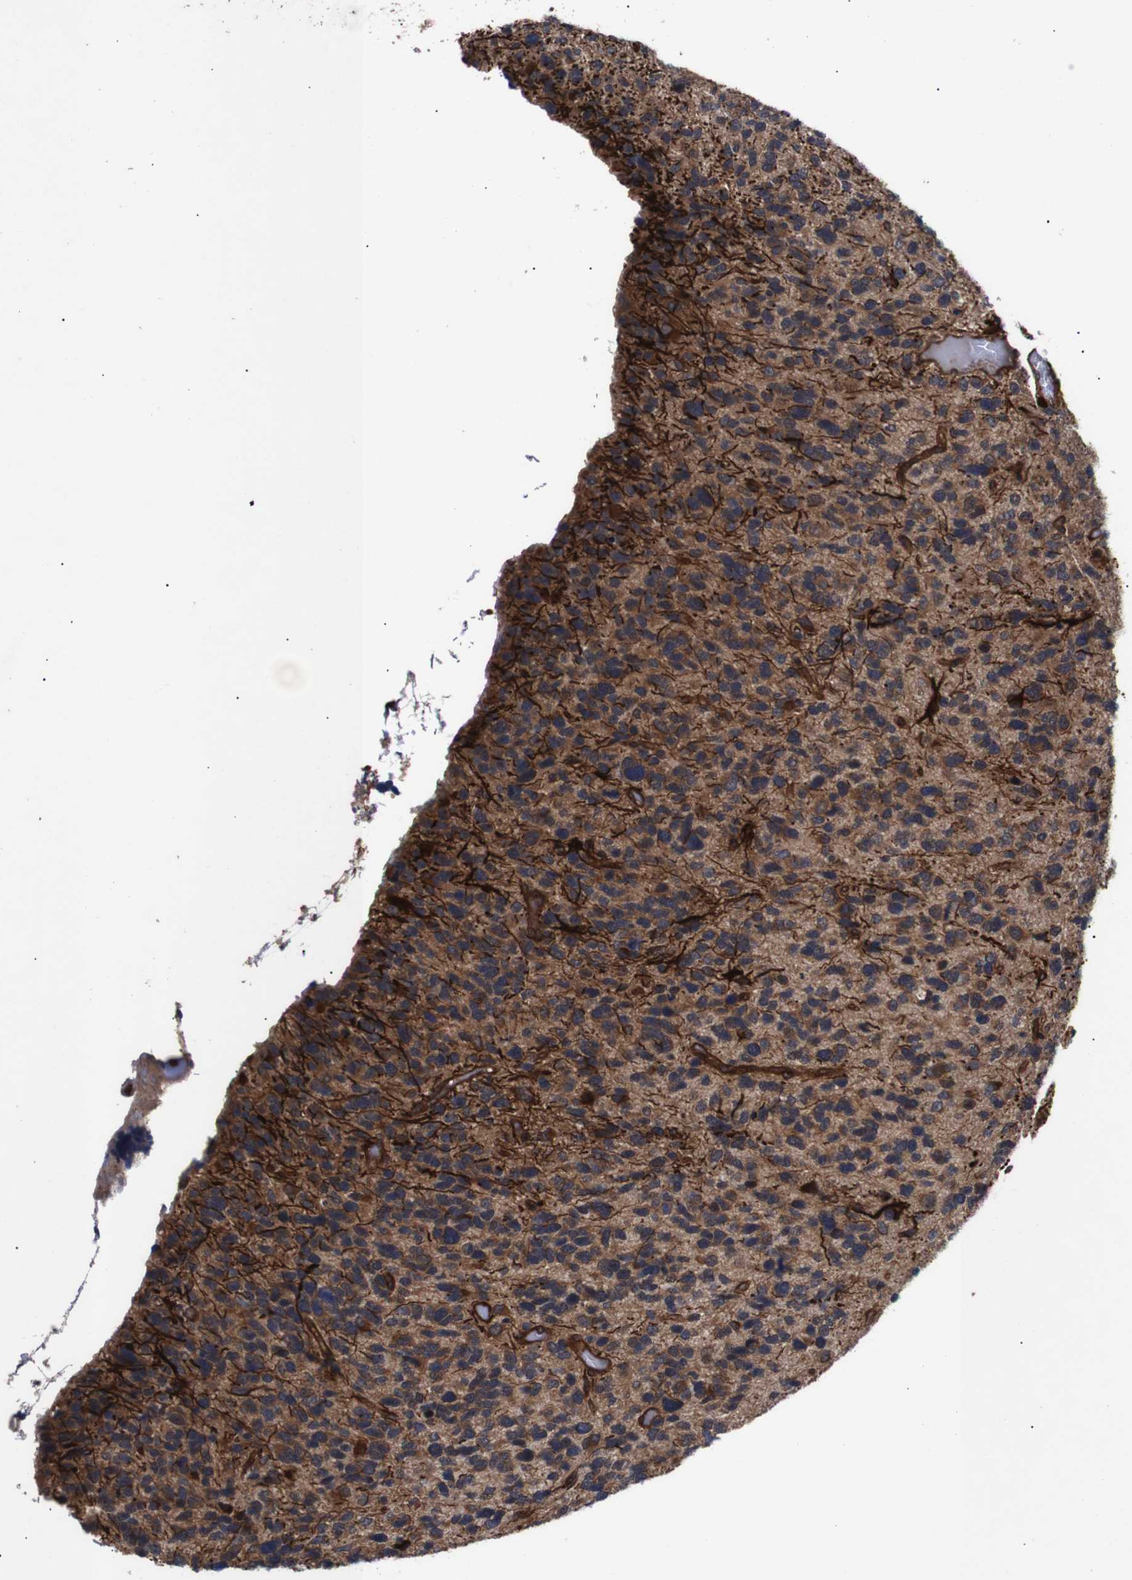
{"staining": {"intensity": "moderate", "quantity": ">75%", "location": "cytoplasmic/membranous"}, "tissue": "glioma", "cell_type": "Tumor cells", "image_type": "cancer", "snomed": [{"axis": "morphology", "description": "Glioma, malignant, High grade"}, {"axis": "topography", "description": "Brain"}], "caption": "Moderate cytoplasmic/membranous staining for a protein is seen in about >75% of tumor cells of glioma using IHC.", "gene": "PAWR", "patient": {"sex": "female", "age": 58}}